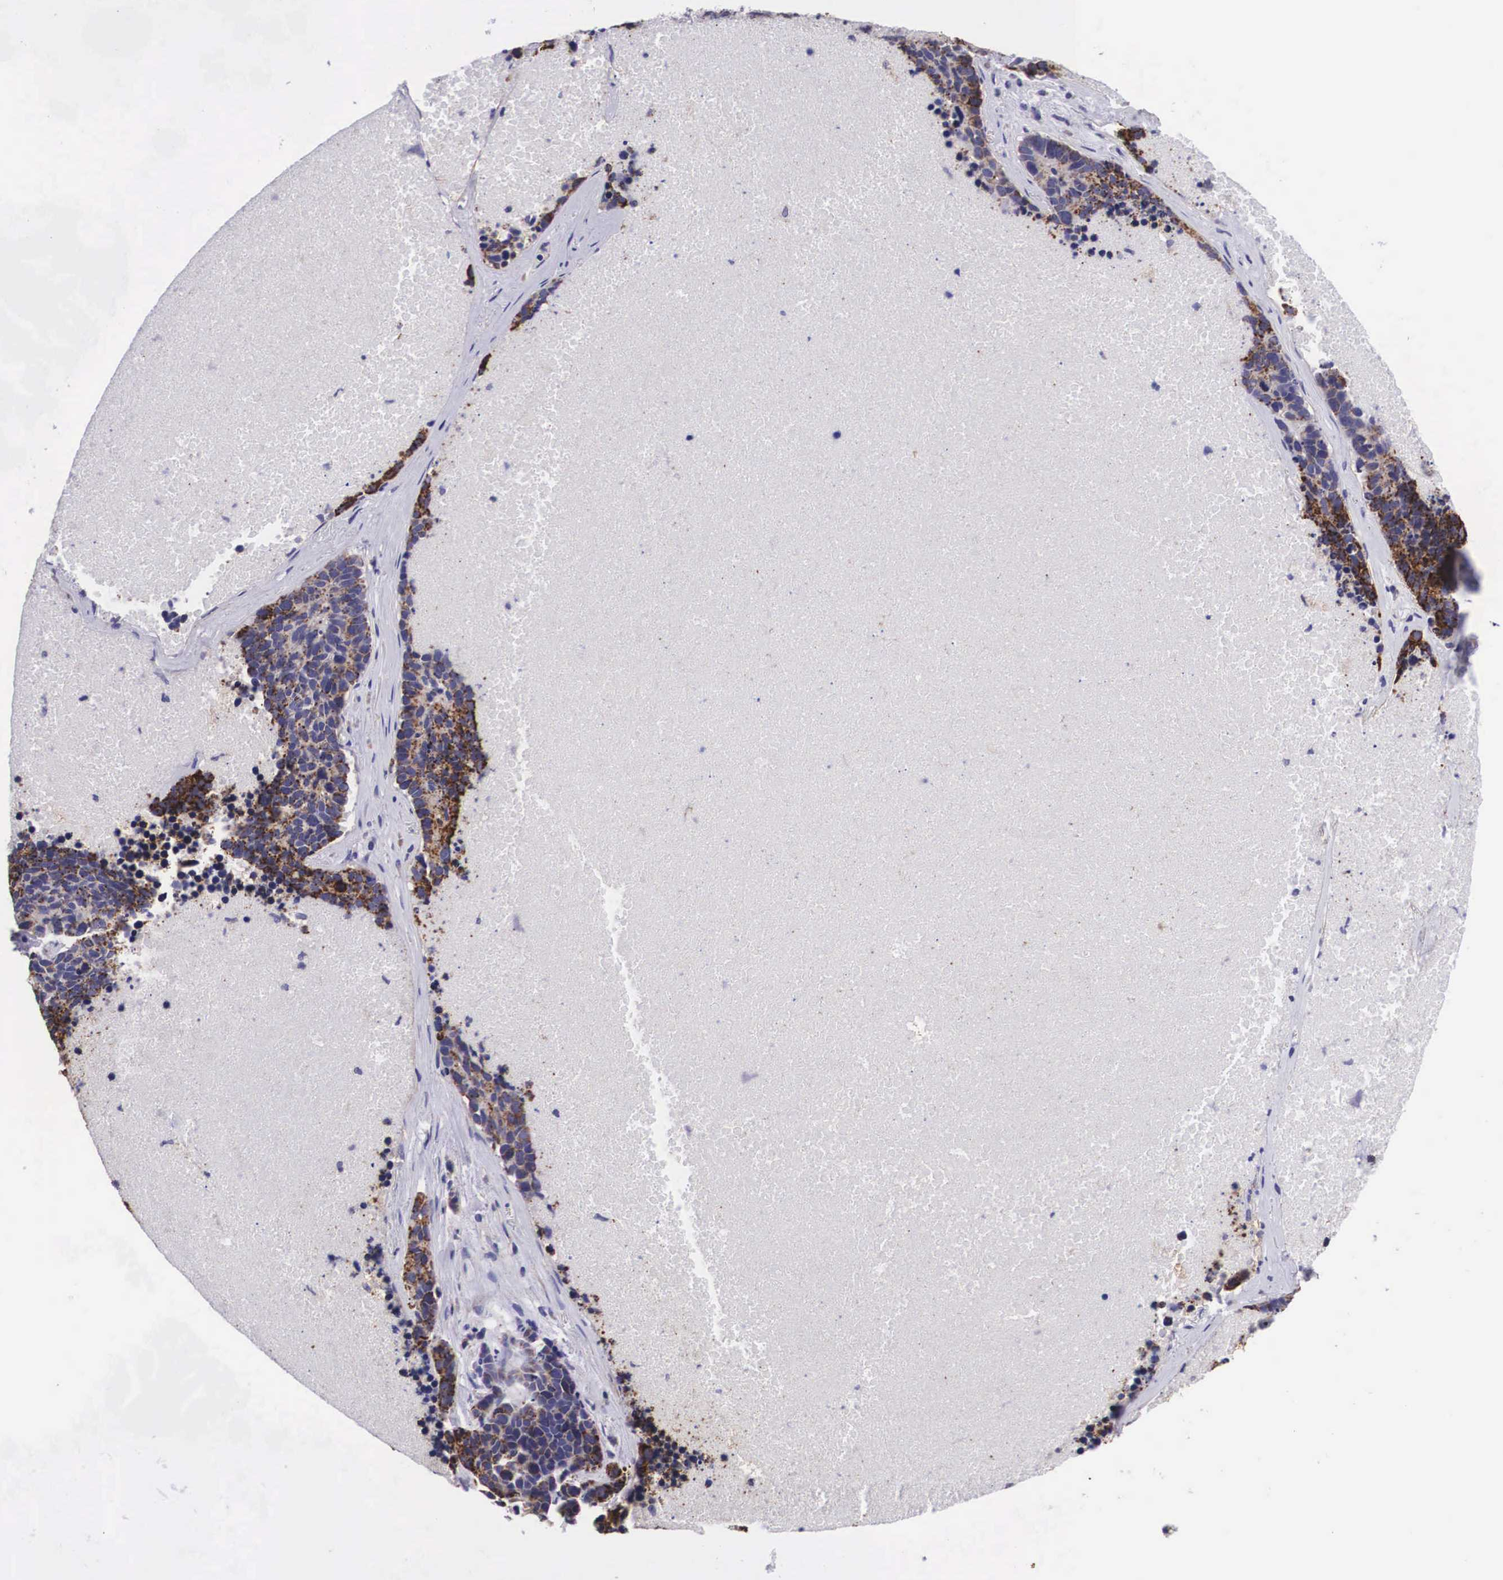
{"staining": {"intensity": "moderate", "quantity": "25%-75%", "location": "cytoplasmic/membranous"}, "tissue": "lung cancer", "cell_type": "Tumor cells", "image_type": "cancer", "snomed": [{"axis": "morphology", "description": "Neoplasm, malignant, NOS"}, {"axis": "topography", "description": "Lung"}], "caption": "This is a micrograph of IHC staining of lung cancer, which shows moderate expression in the cytoplasmic/membranous of tumor cells.", "gene": "ARG2", "patient": {"sex": "female", "age": 75}}